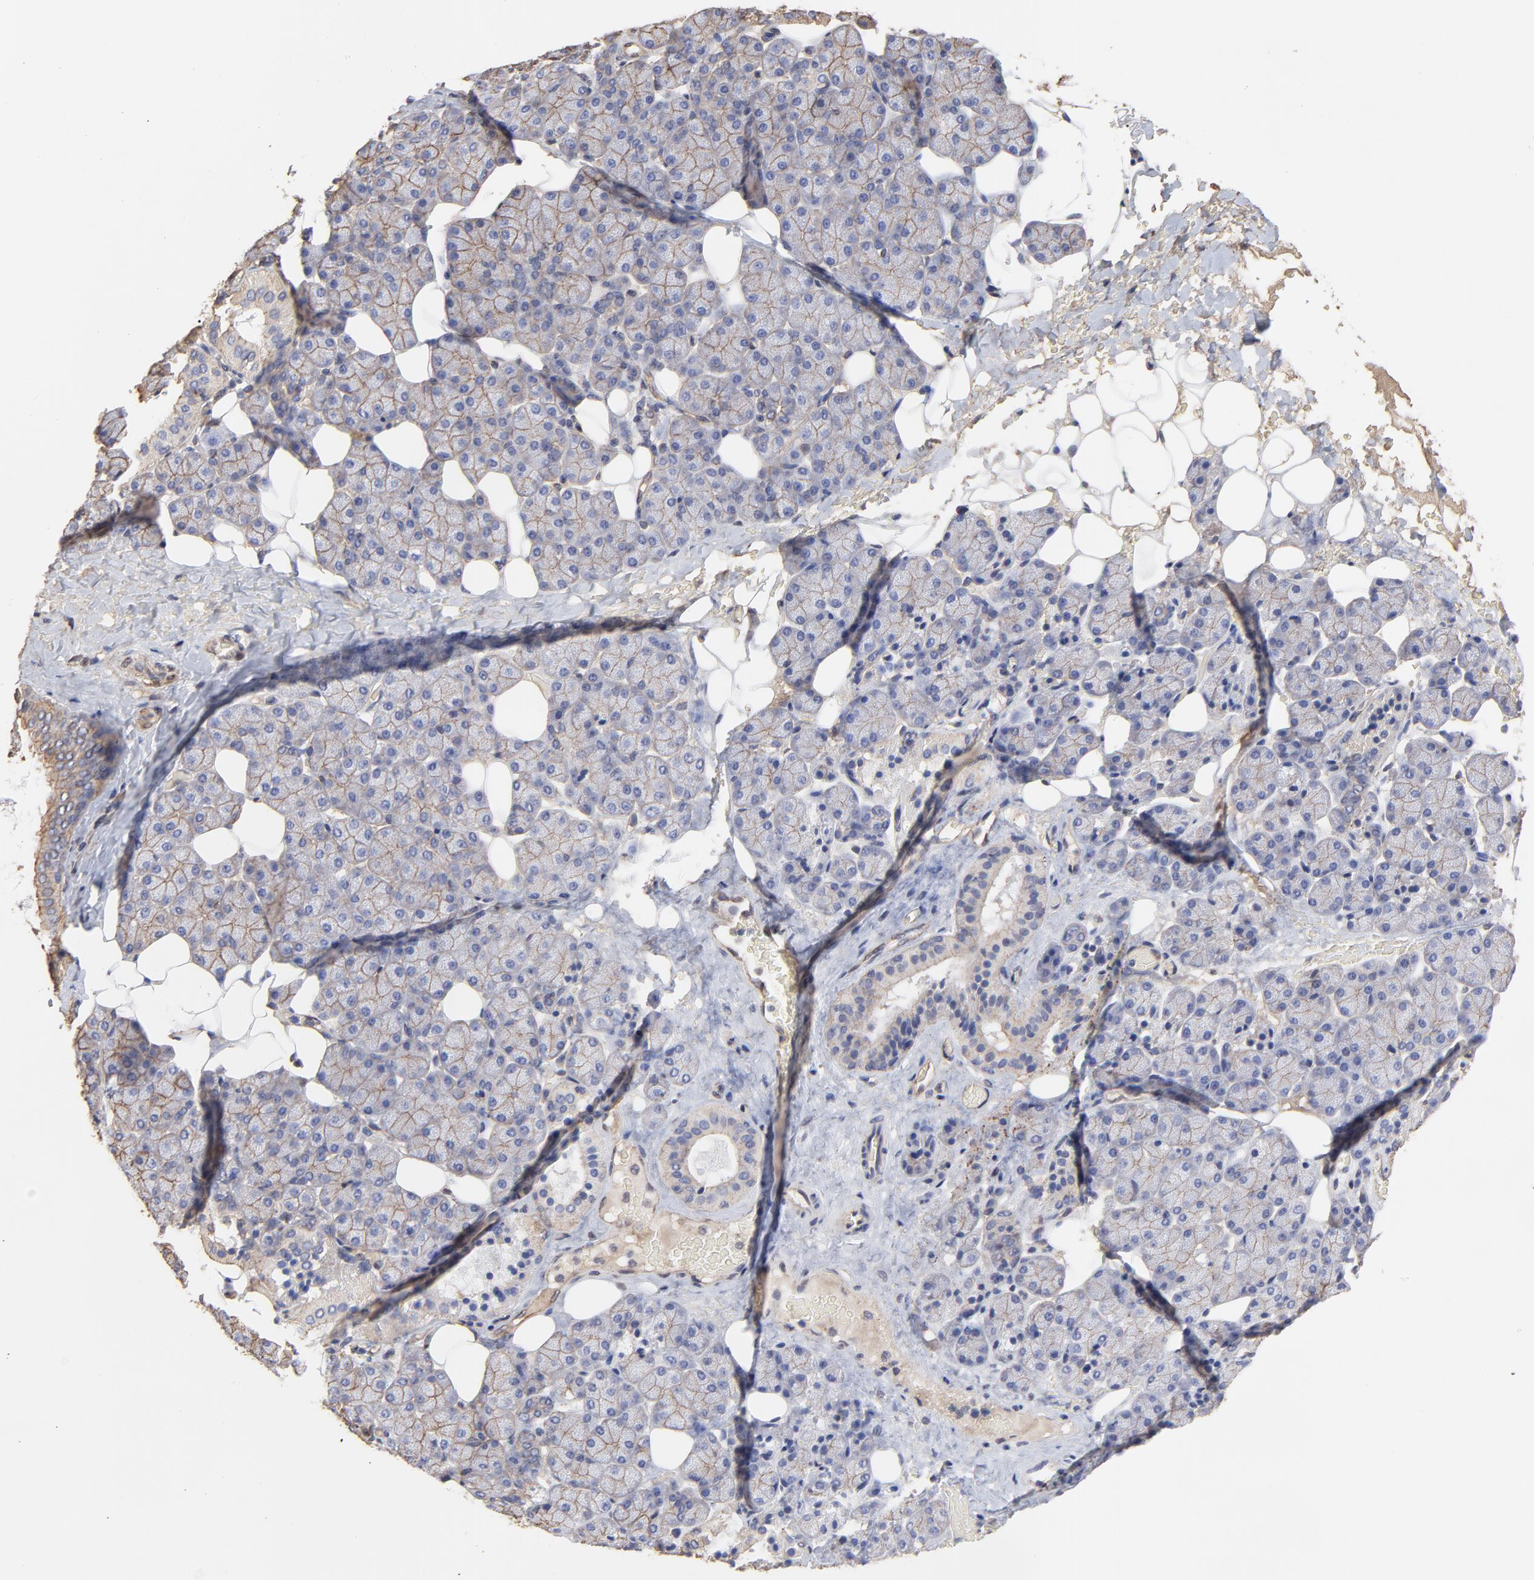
{"staining": {"intensity": "moderate", "quantity": ">75%", "location": "cytoplasmic/membranous"}, "tissue": "salivary gland", "cell_type": "Glandular cells", "image_type": "normal", "snomed": [{"axis": "morphology", "description": "Normal tissue, NOS"}, {"axis": "topography", "description": "Lymph node"}, {"axis": "topography", "description": "Salivary gland"}], "caption": "Moderate cytoplasmic/membranous protein staining is appreciated in approximately >75% of glandular cells in salivary gland. (brown staining indicates protein expression, while blue staining denotes nuclei).", "gene": "LRCH2", "patient": {"sex": "male", "age": 8}}